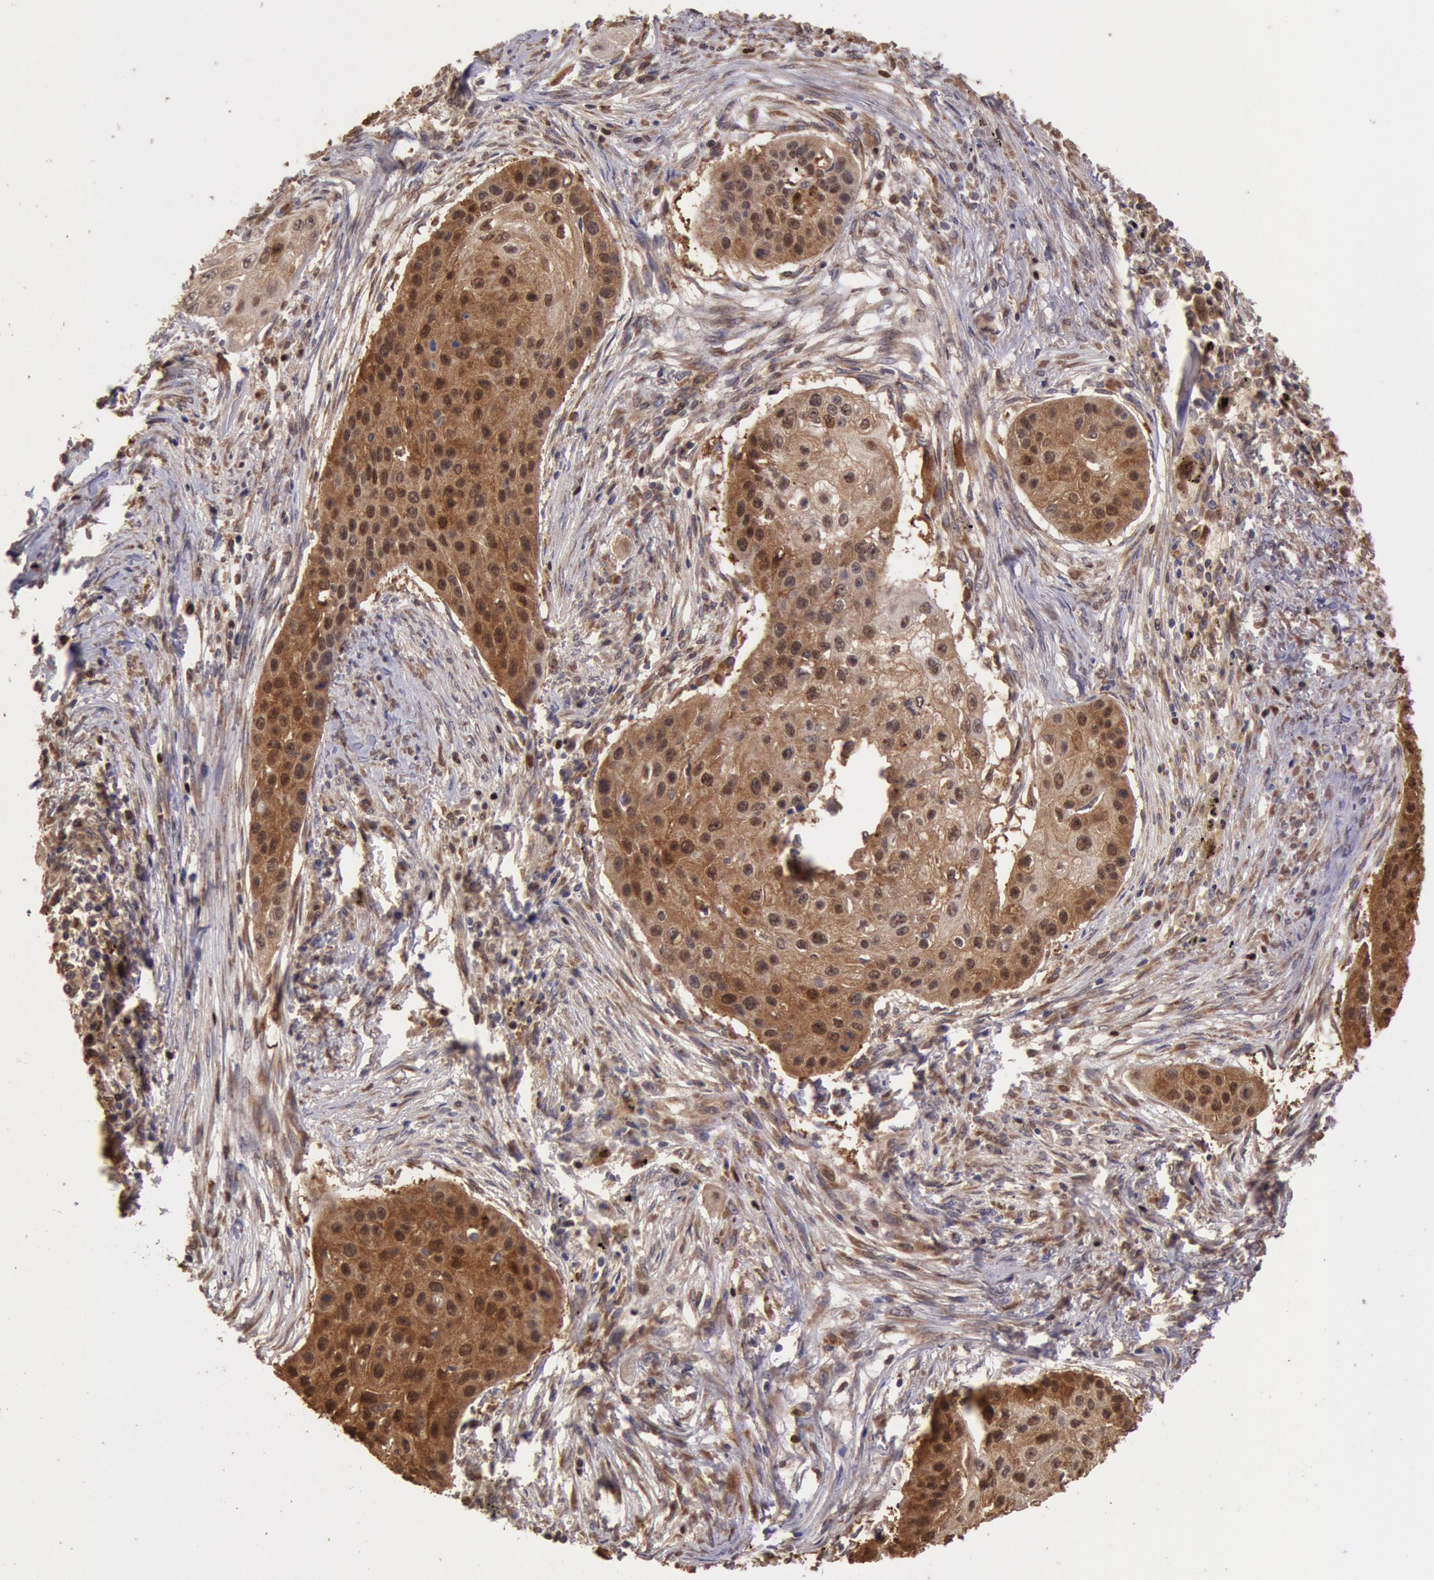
{"staining": {"intensity": "strong", "quantity": ">75%", "location": "cytoplasmic/membranous,nuclear"}, "tissue": "lung cancer", "cell_type": "Tumor cells", "image_type": "cancer", "snomed": [{"axis": "morphology", "description": "Squamous cell carcinoma, NOS"}, {"axis": "topography", "description": "Lung"}], "caption": "Immunohistochemistry (IHC) histopathology image of neoplastic tissue: lung cancer stained using IHC exhibits high levels of strong protein expression localized specifically in the cytoplasmic/membranous and nuclear of tumor cells, appearing as a cytoplasmic/membranous and nuclear brown color.", "gene": "COMT", "patient": {"sex": "male", "age": 71}}